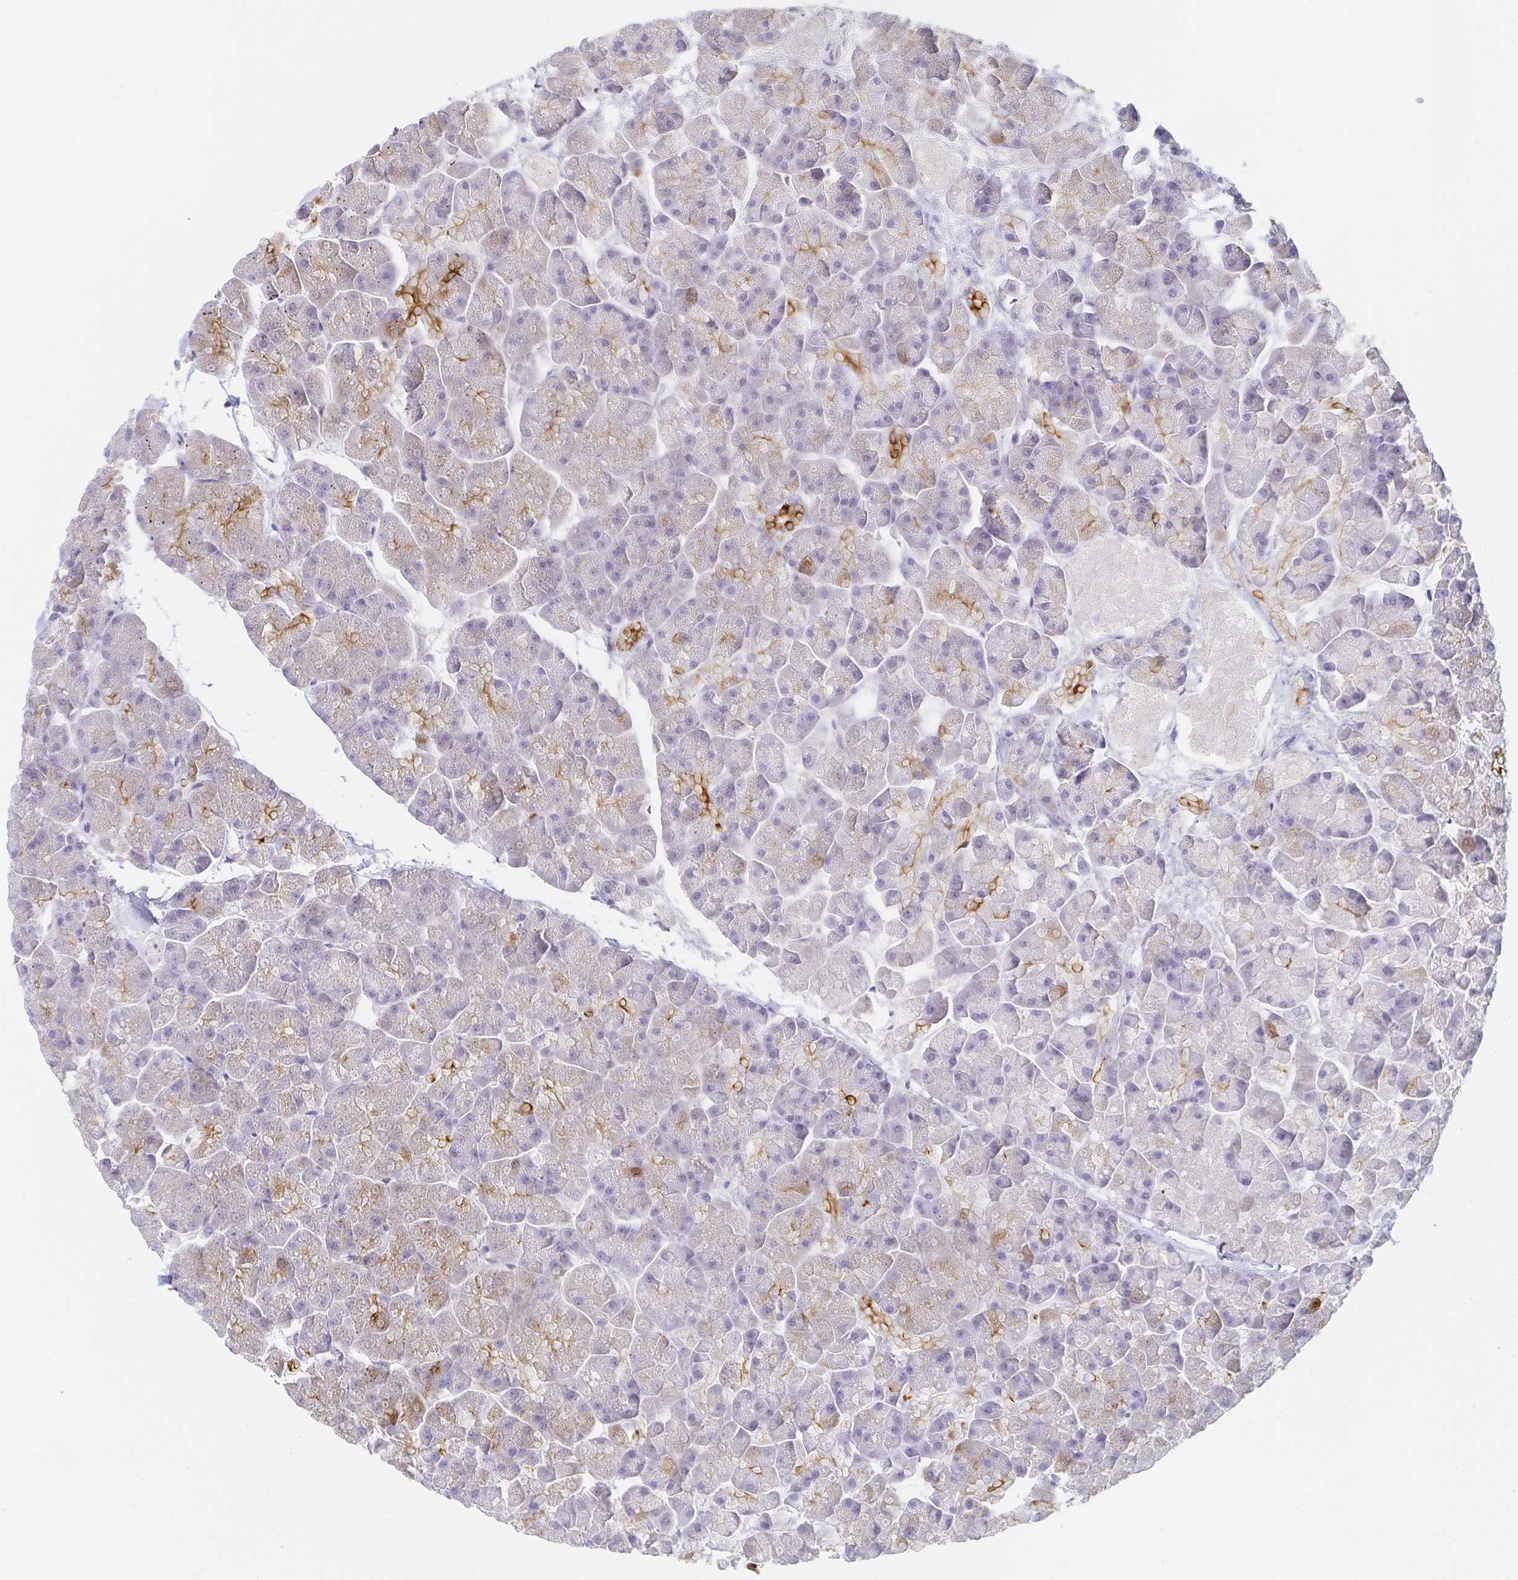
{"staining": {"intensity": "moderate", "quantity": "<25%", "location": "cytoplasmic/membranous"}, "tissue": "pancreas", "cell_type": "Exocrine glandular cells", "image_type": "normal", "snomed": [{"axis": "morphology", "description": "Normal tissue, NOS"}, {"axis": "topography", "description": "Pancreas"}, {"axis": "topography", "description": "Peripheral nerve tissue"}], "caption": "IHC (DAB (3,3'-diaminobenzidine)) staining of unremarkable human pancreas demonstrates moderate cytoplasmic/membranous protein positivity in approximately <25% of exocrine glandular cells. The staining was performed using DAB (3,3'-diaminobenzidine) to visualize the protein expression in brown, while the nuclei were stained in blue with hematoxylin (Magnification: 20x).", "gene": "PDE6B", "patient": {"sex": "male", "age": 54}}